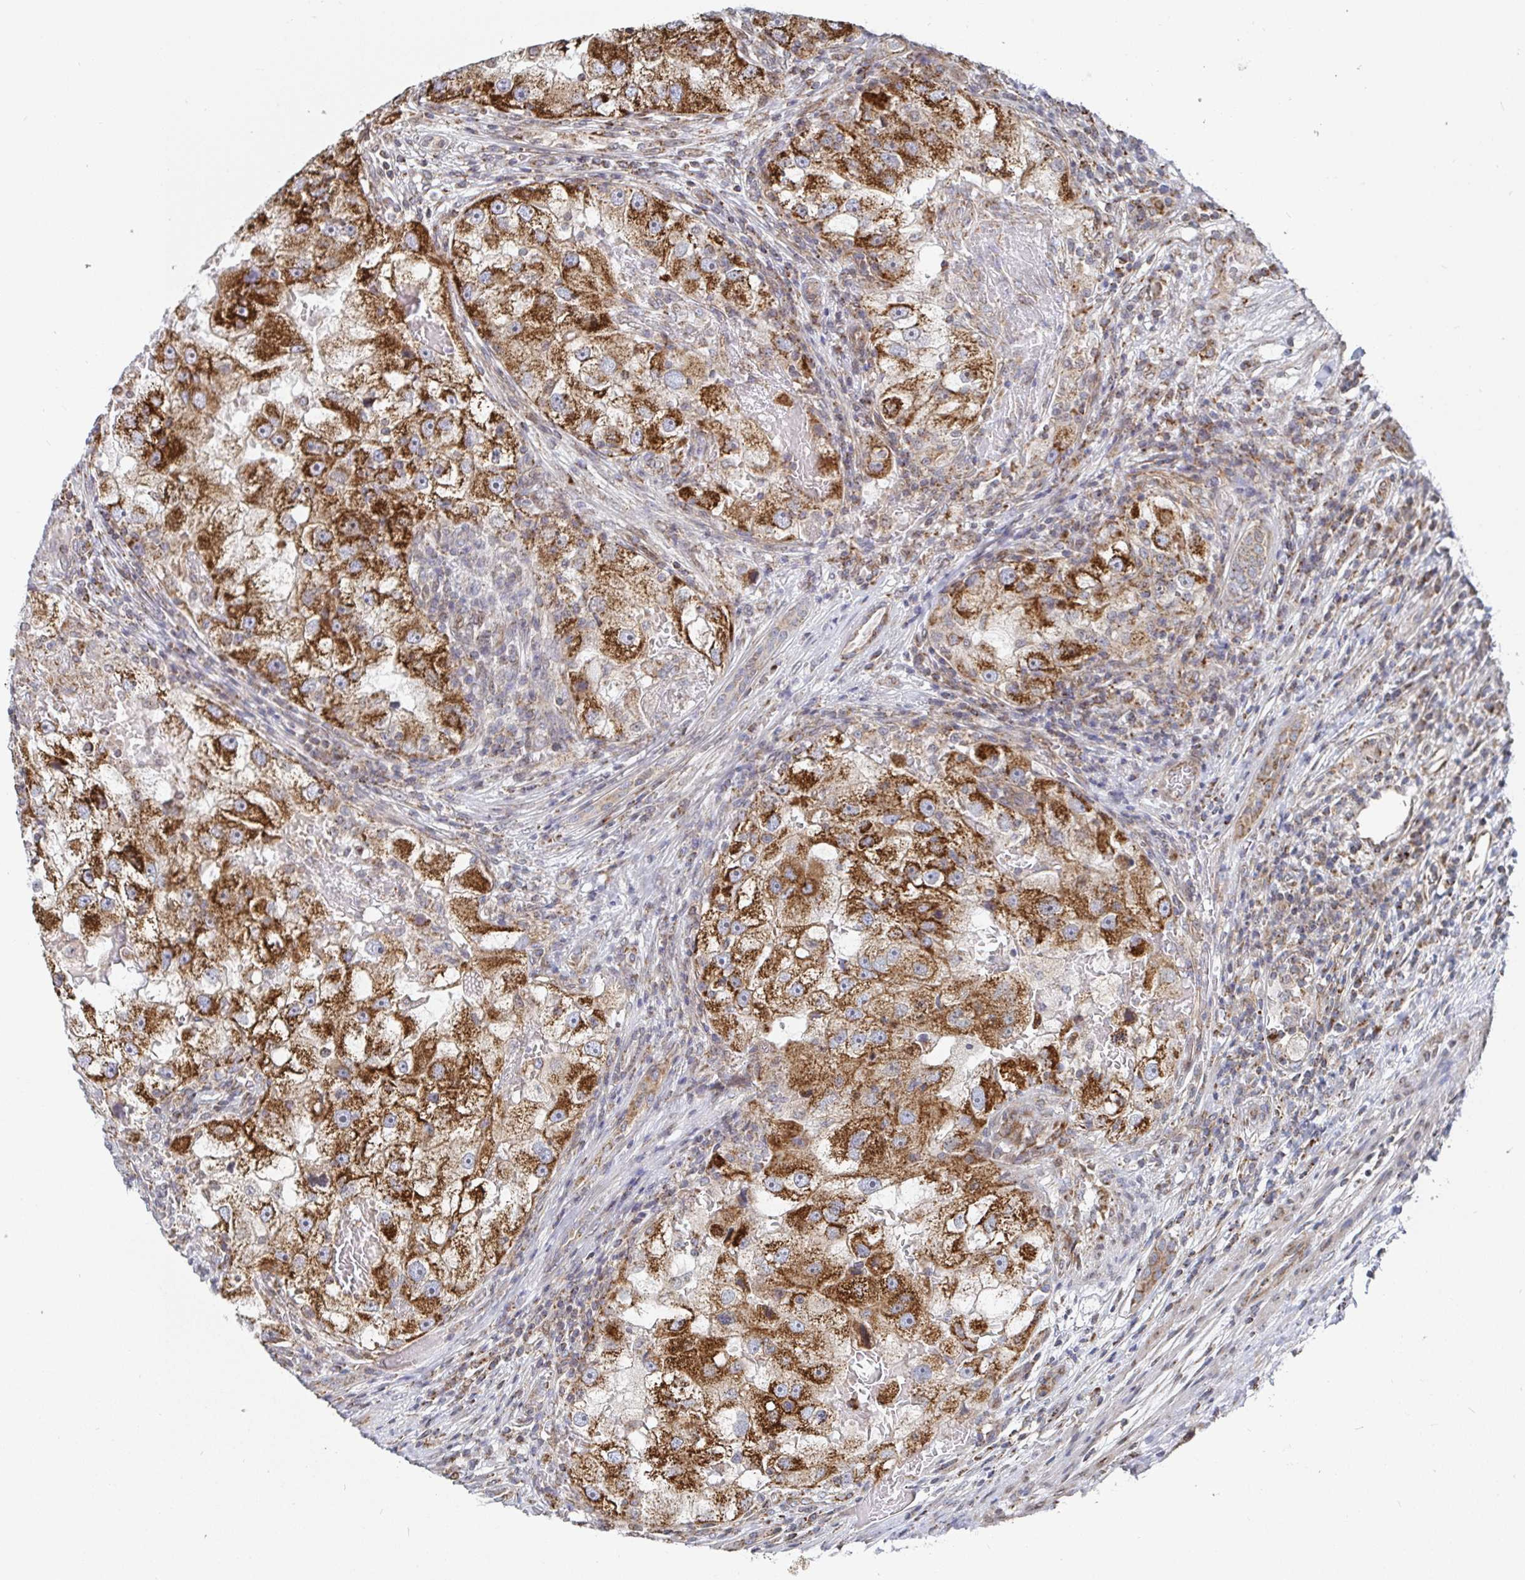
{"staining": {"intensity": "strong", "quantity": ">75%", "location": "cytoplasmic/membranous"}, "tissue": "renal cancer", "cell_type": "Tumor cells", "image_type": "cancer", "snomed": [{"axis": "morphology", "description": "Adenocarcinoma, NOS"}, {"axis": "topography", "description": "Kidney"}], "caption": "Strong cytoplasmic/membranous expression for a protein is present in about >75% of tumor cells of renal cancer using immunohistochemistry (IHC).", "gene": "STARD8", "patient": {"sex": "male", "age": 63}}